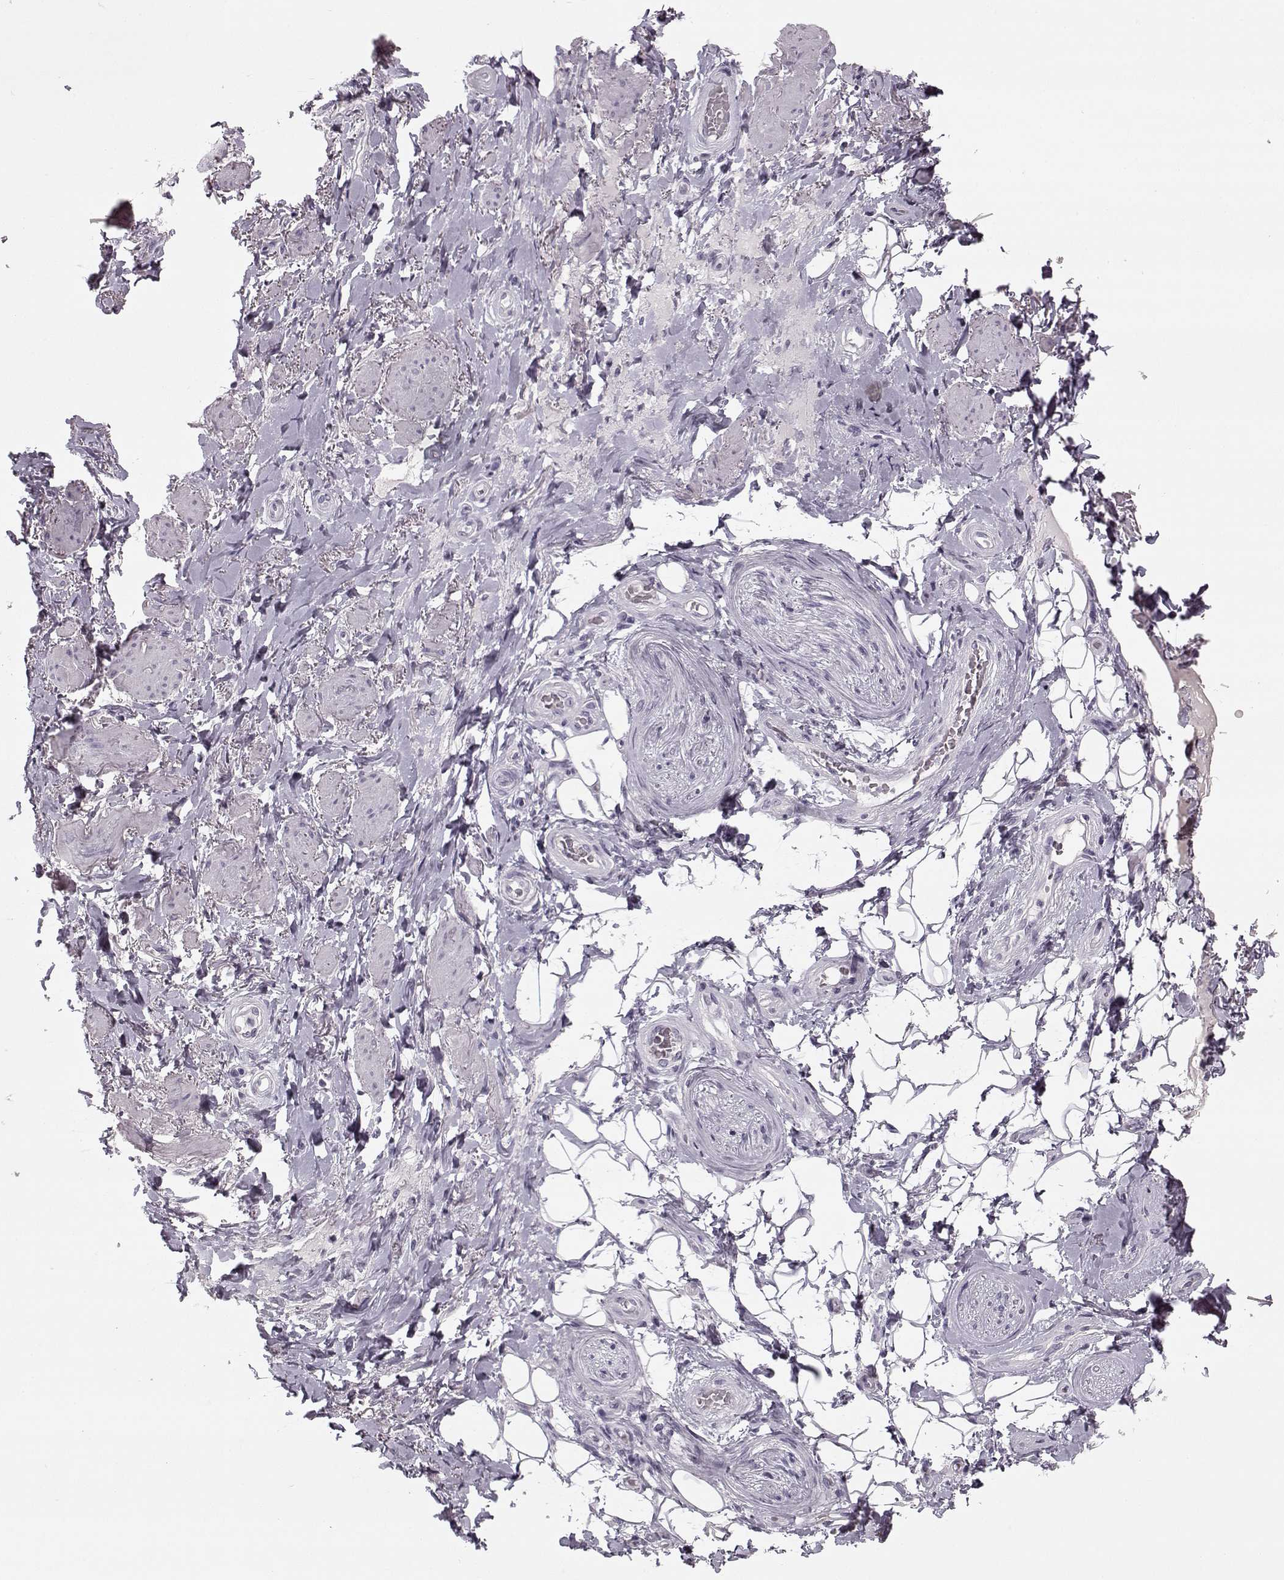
{"staining": {"intensity": "negative", "quantity": "none", "location": "none"}, "tissue": "adipose tissue", "cell_type": "Adipocytes", "image_type": "normal", "snomed": [{"axis": "morphology", "description": "Normal tissue, NOS"}, {"axis": "topography", "description": "Anal"}, {"axis": "topography", "description": "Peripheral nerve tissue"}], "caption": "This photomicrograph is of unremarkable adipose tissue stained with IHC to label a protein in brown with the nuclei are counter-stained blue. There is no positivity in adipocytes.", "gene": "PNMT", "patient": {"sex": "male", "age": 53}}